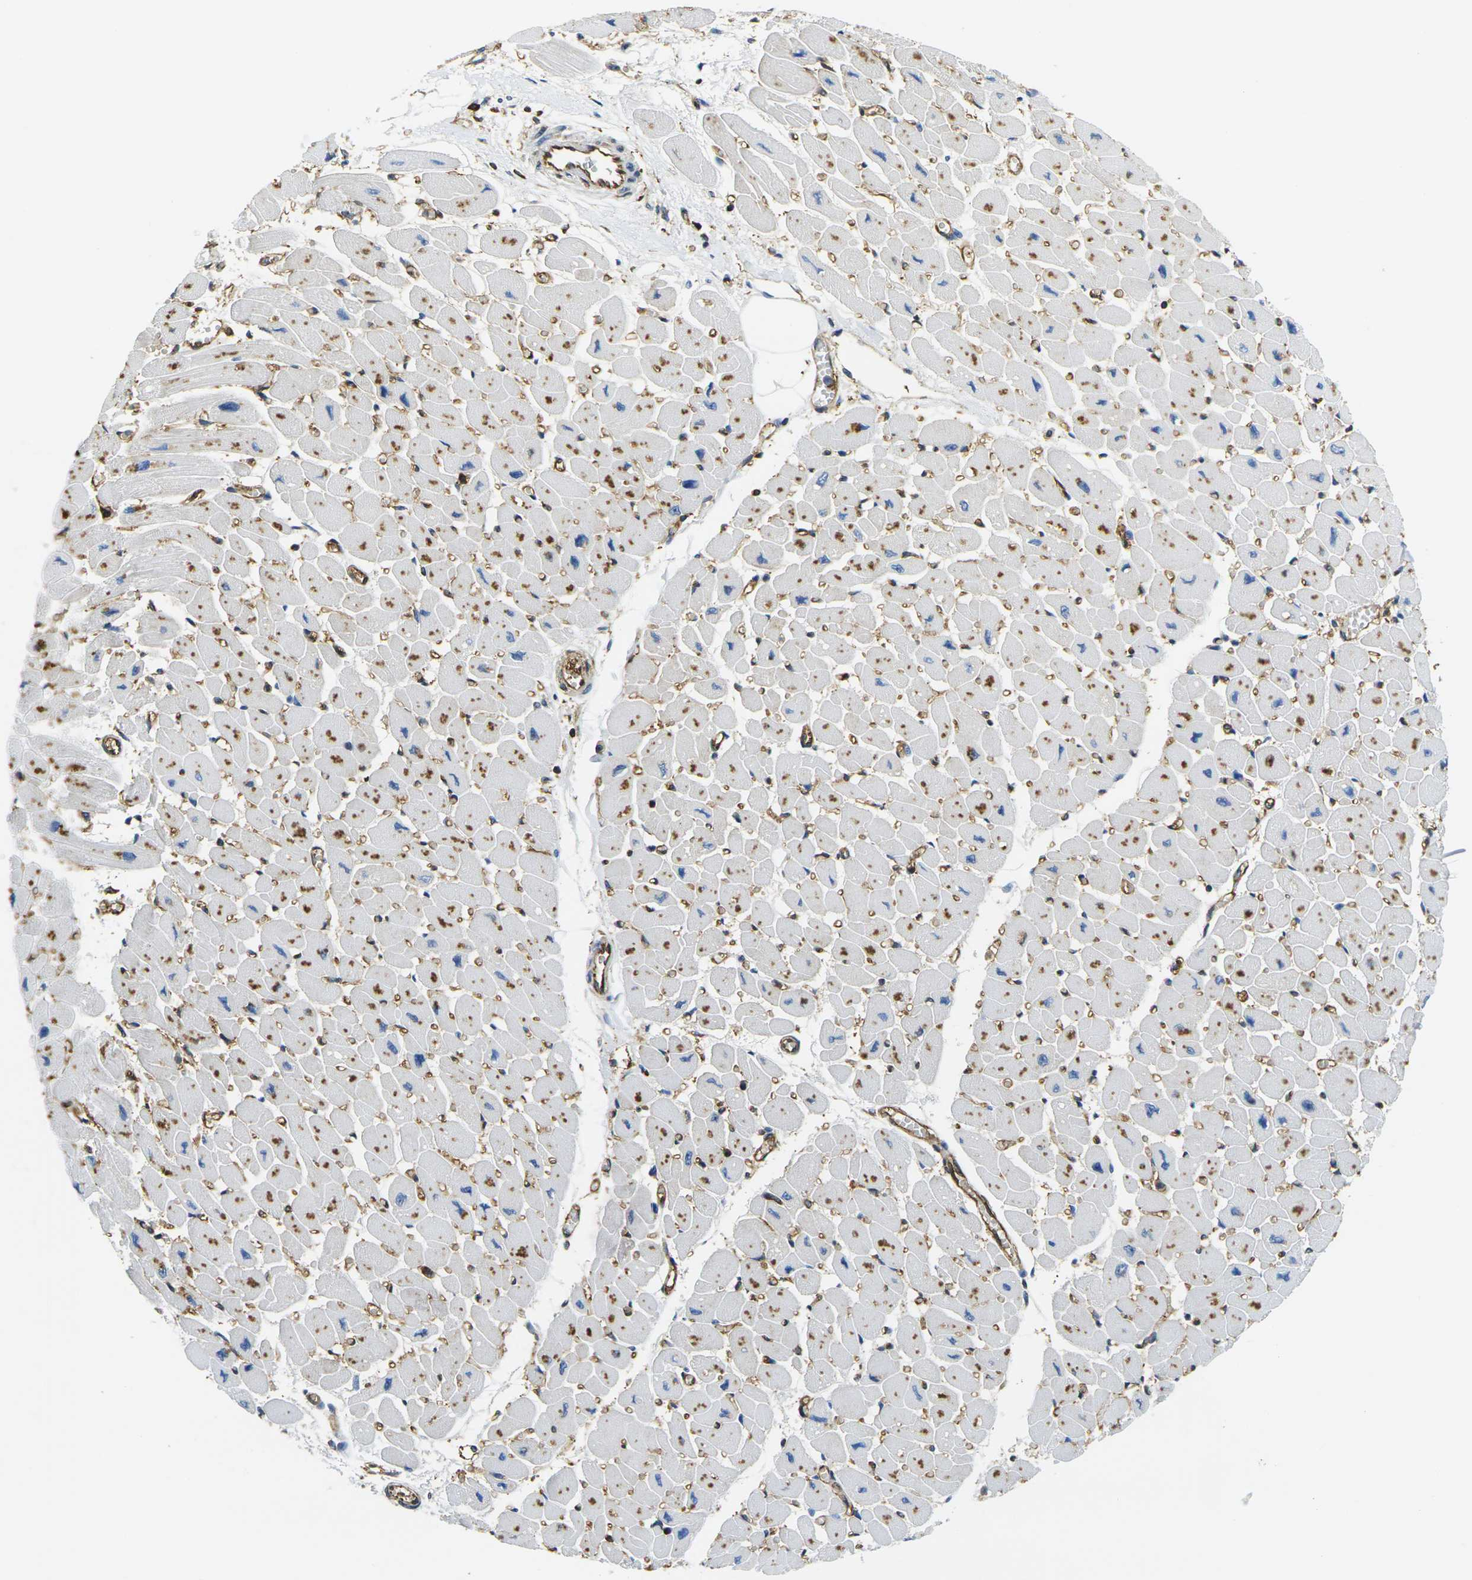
{"staining": {"intensity": "moderate", "quantity": "<25%", "location": "cytoplasmic/membranous"}, "tissue": "heart muscle", "cell_type": "Cardiomyocytes", "image_type": "normal", "snomed": [{"axis": "morphology", "description": "Normal tissue, NOS"}, {"axis": "topography", "description": "Heart"}], "caption": "A micrograph showing moderate cytoplasmic/membranous expression in approximately <25% of cardiomyocytes in unremarkable heart muscle, as visualized by brown immunohistochemical staining.", "gene": "FAM110D", "patient": {"sex": "female", "age": 54}}